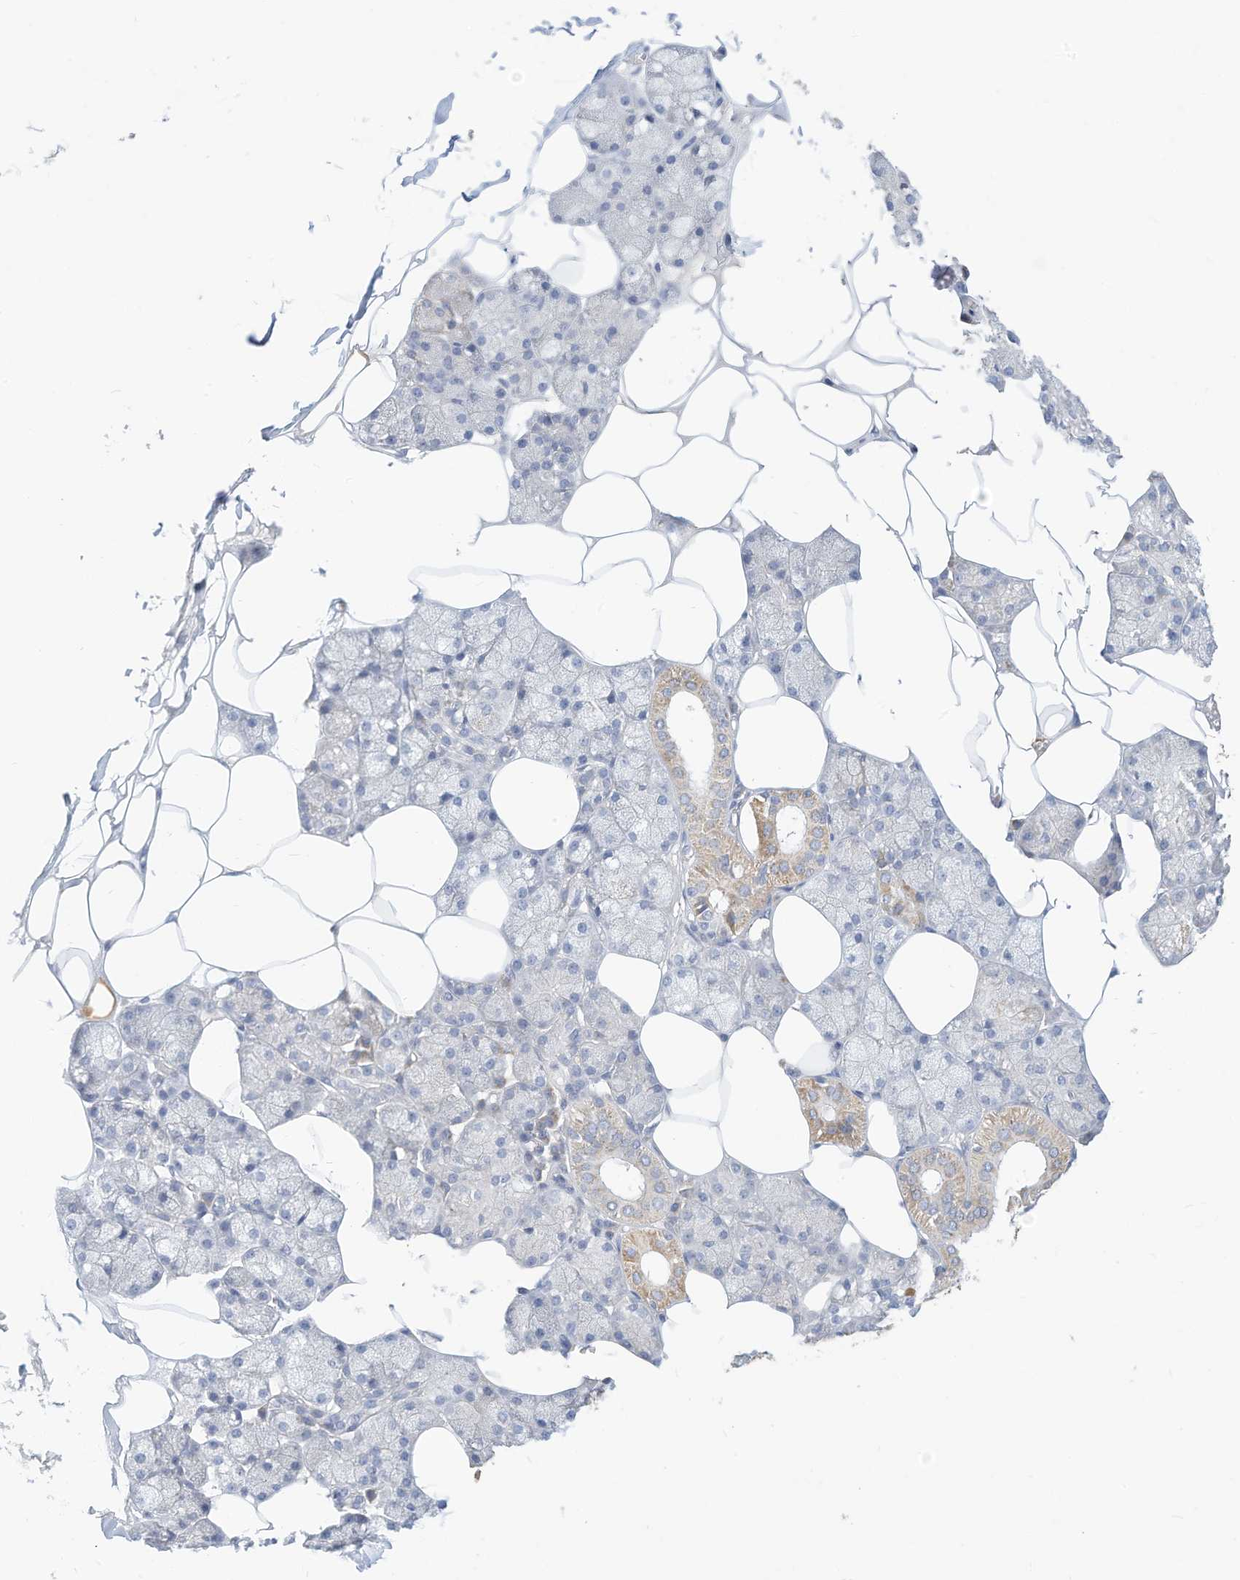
{"staining": {"intensity": "moderate", "quantity": "<25%", "location": "cytoplasmic/membranous"}, "tissue": "salivary gland", "cell_type": "Glandular cells", "image_type": "normal", "snomed": [{"axis": "morphology", "description": "Normal tissue, NOS"}, {"axis": "topography", "description": "Salivary gland"}], "caption": "Brown immunohistochemical staining in benign salivary gland reveals moderate cytoplasmic/membranous expression in approximately <25% of glandular cells.", "gene": "RHOH", "patient": {"sex": "male", "age": 62}}